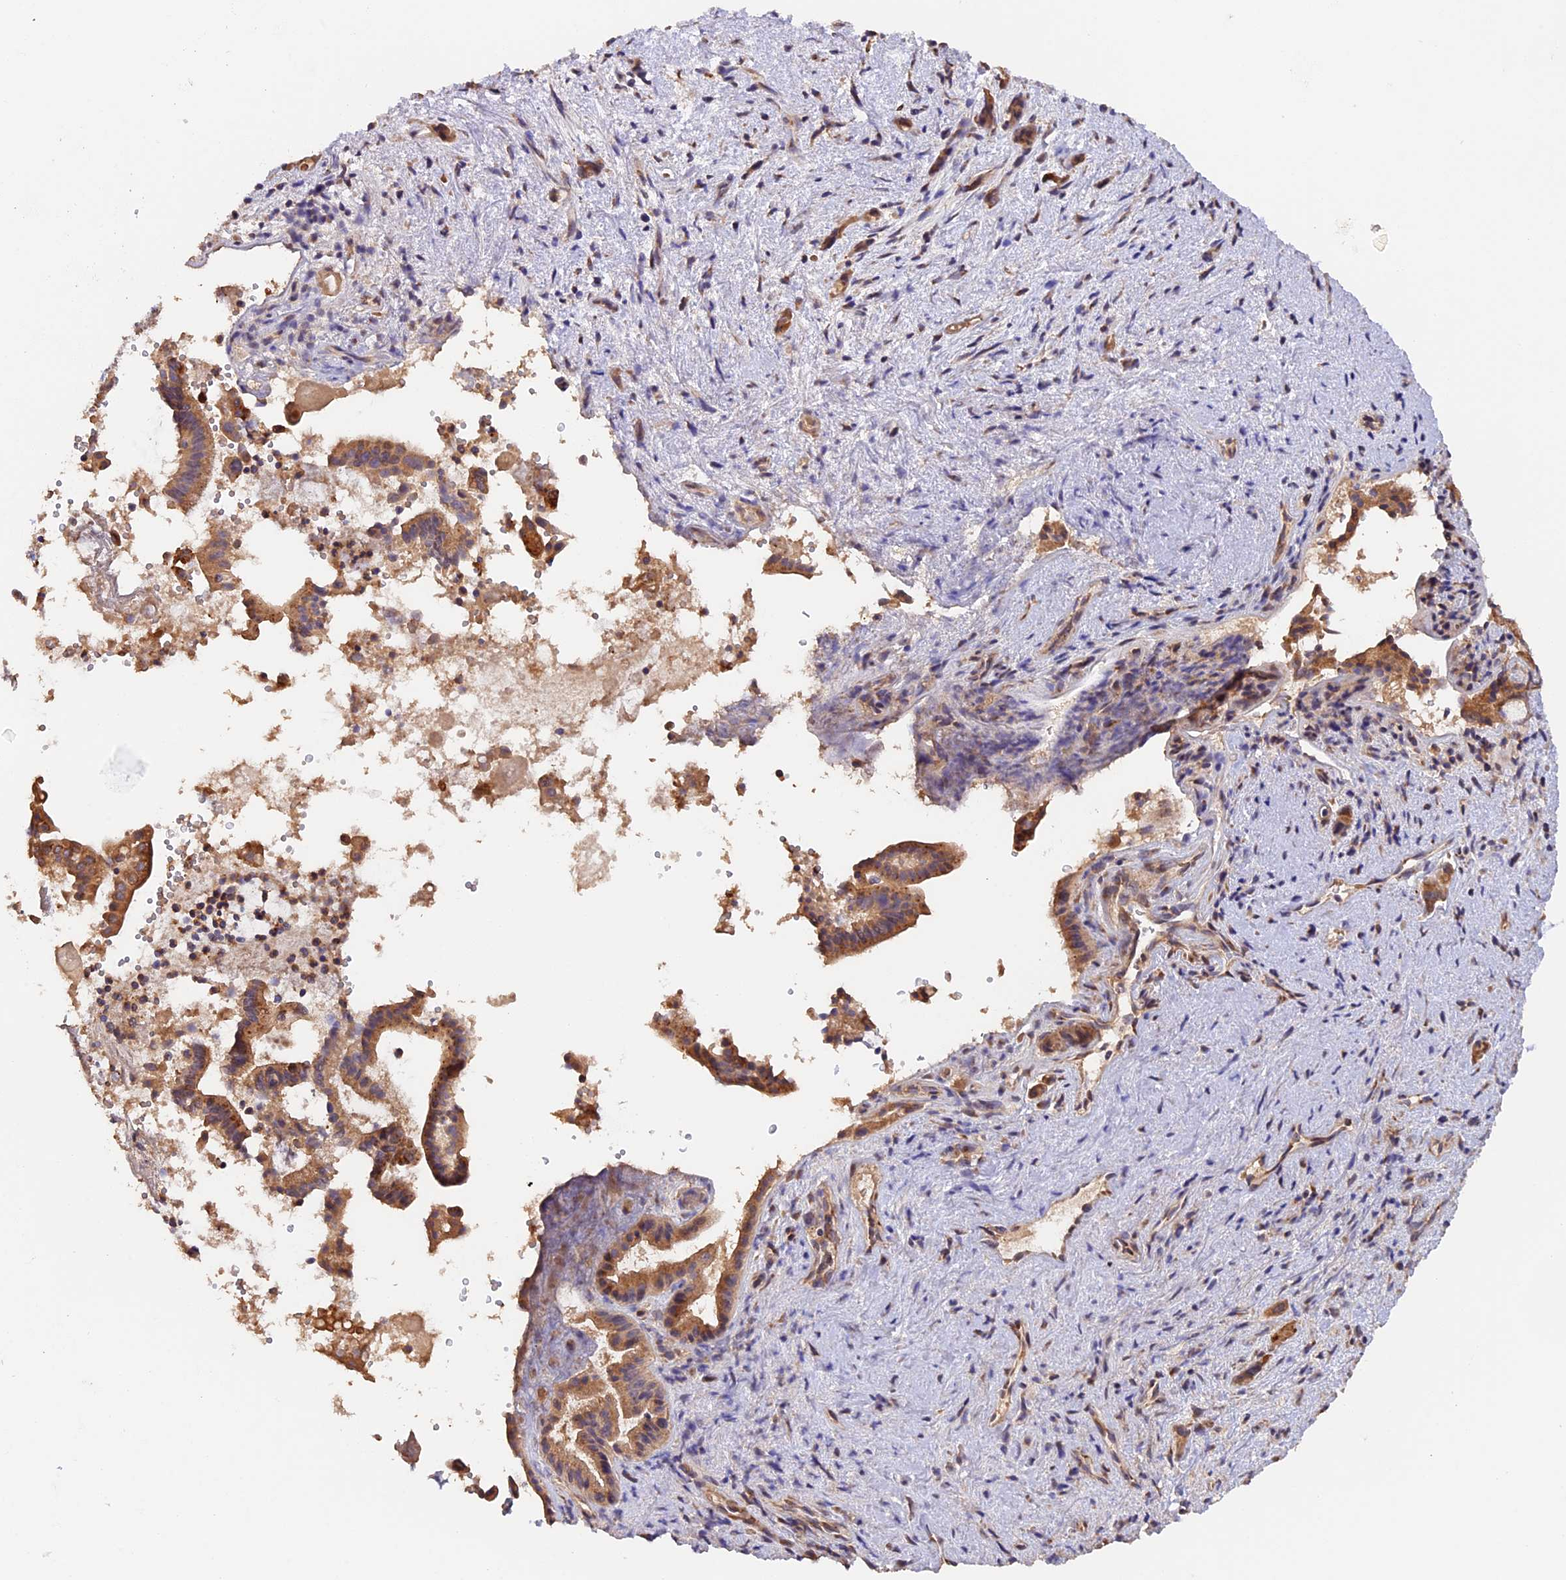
{"staining": {"intensity": "moderate", "quantity": ">75%", "location": "cytoplasmic/membranous"}, "tissue": "pancreatic cancer", "cell_type": "Tumor cells", "image_type": "cancer", "snomed": [{"axis": "morphology", "description": "Adenocarcinoma, NOS"}, {"axis": "topography", "description": "Pancreas"}], "caption": "A brown stain labels moderate cytoplasmic/membranous expression of a protein in pancreatic cancer (adenocarcinoma) tumor cells.", "gene": "TANGO6", "patient": {"sex": "female", "age": 77}}